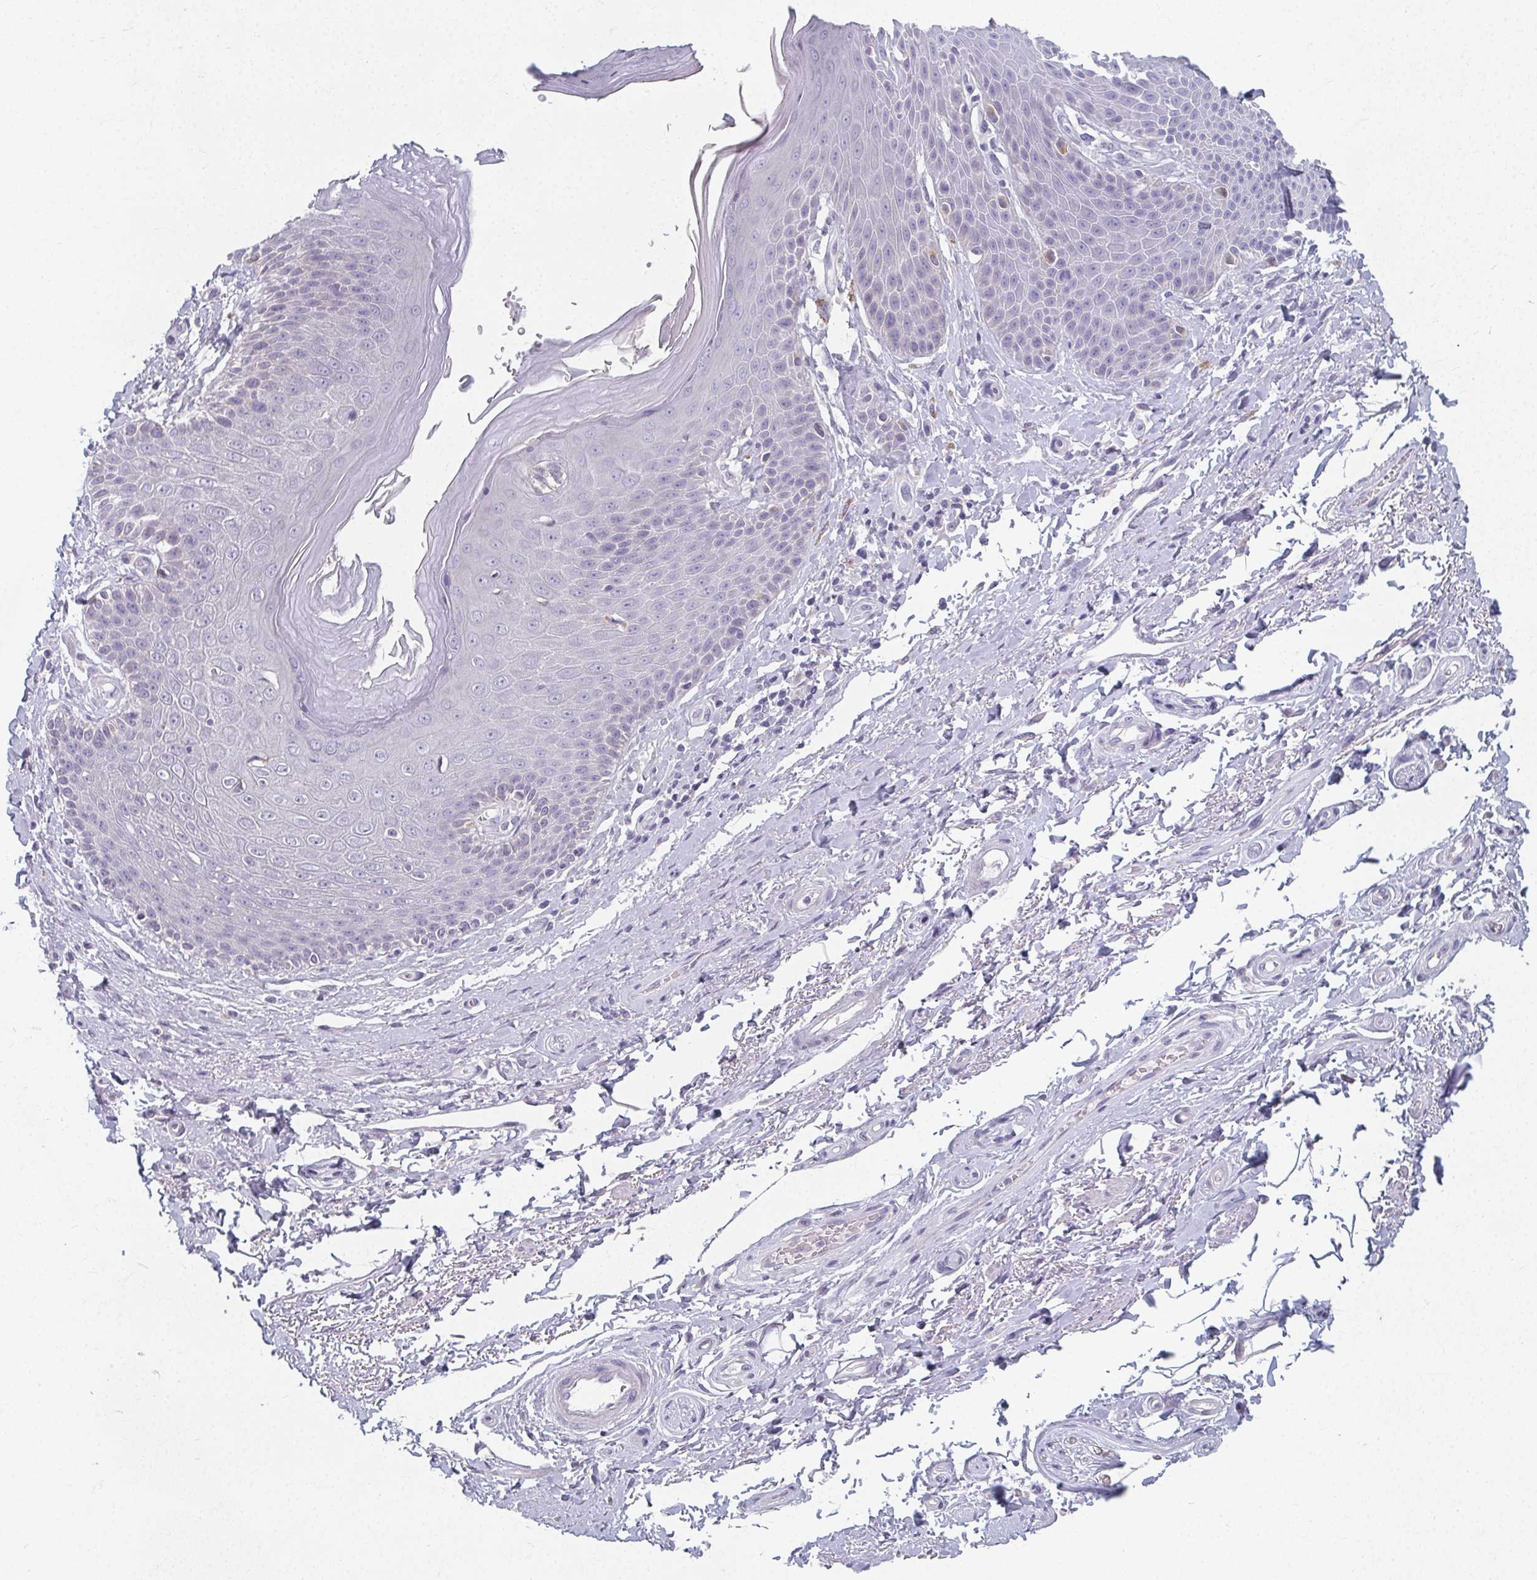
{"staining": {"intensity": "negative", "quantity": "none", "location": "none"}, "tissue": "adipose tissue", "cell_type": "Adipocytes", "image_type": "normal", "snomed": [{"axis": "morphology", "description": "Normal tissue, NOS"}, {"axis": "topography", "description": "Peripheral nerve tissue"}], "caption": "High magnification brightfield microscopy of normal adipose tissue stained with DAB (brown) and counterstained with hematoxylin (blue): adipocytes show no significant positivity.", "gene": "CAMKV", "patient": {"sex": "male", "age": 51}}